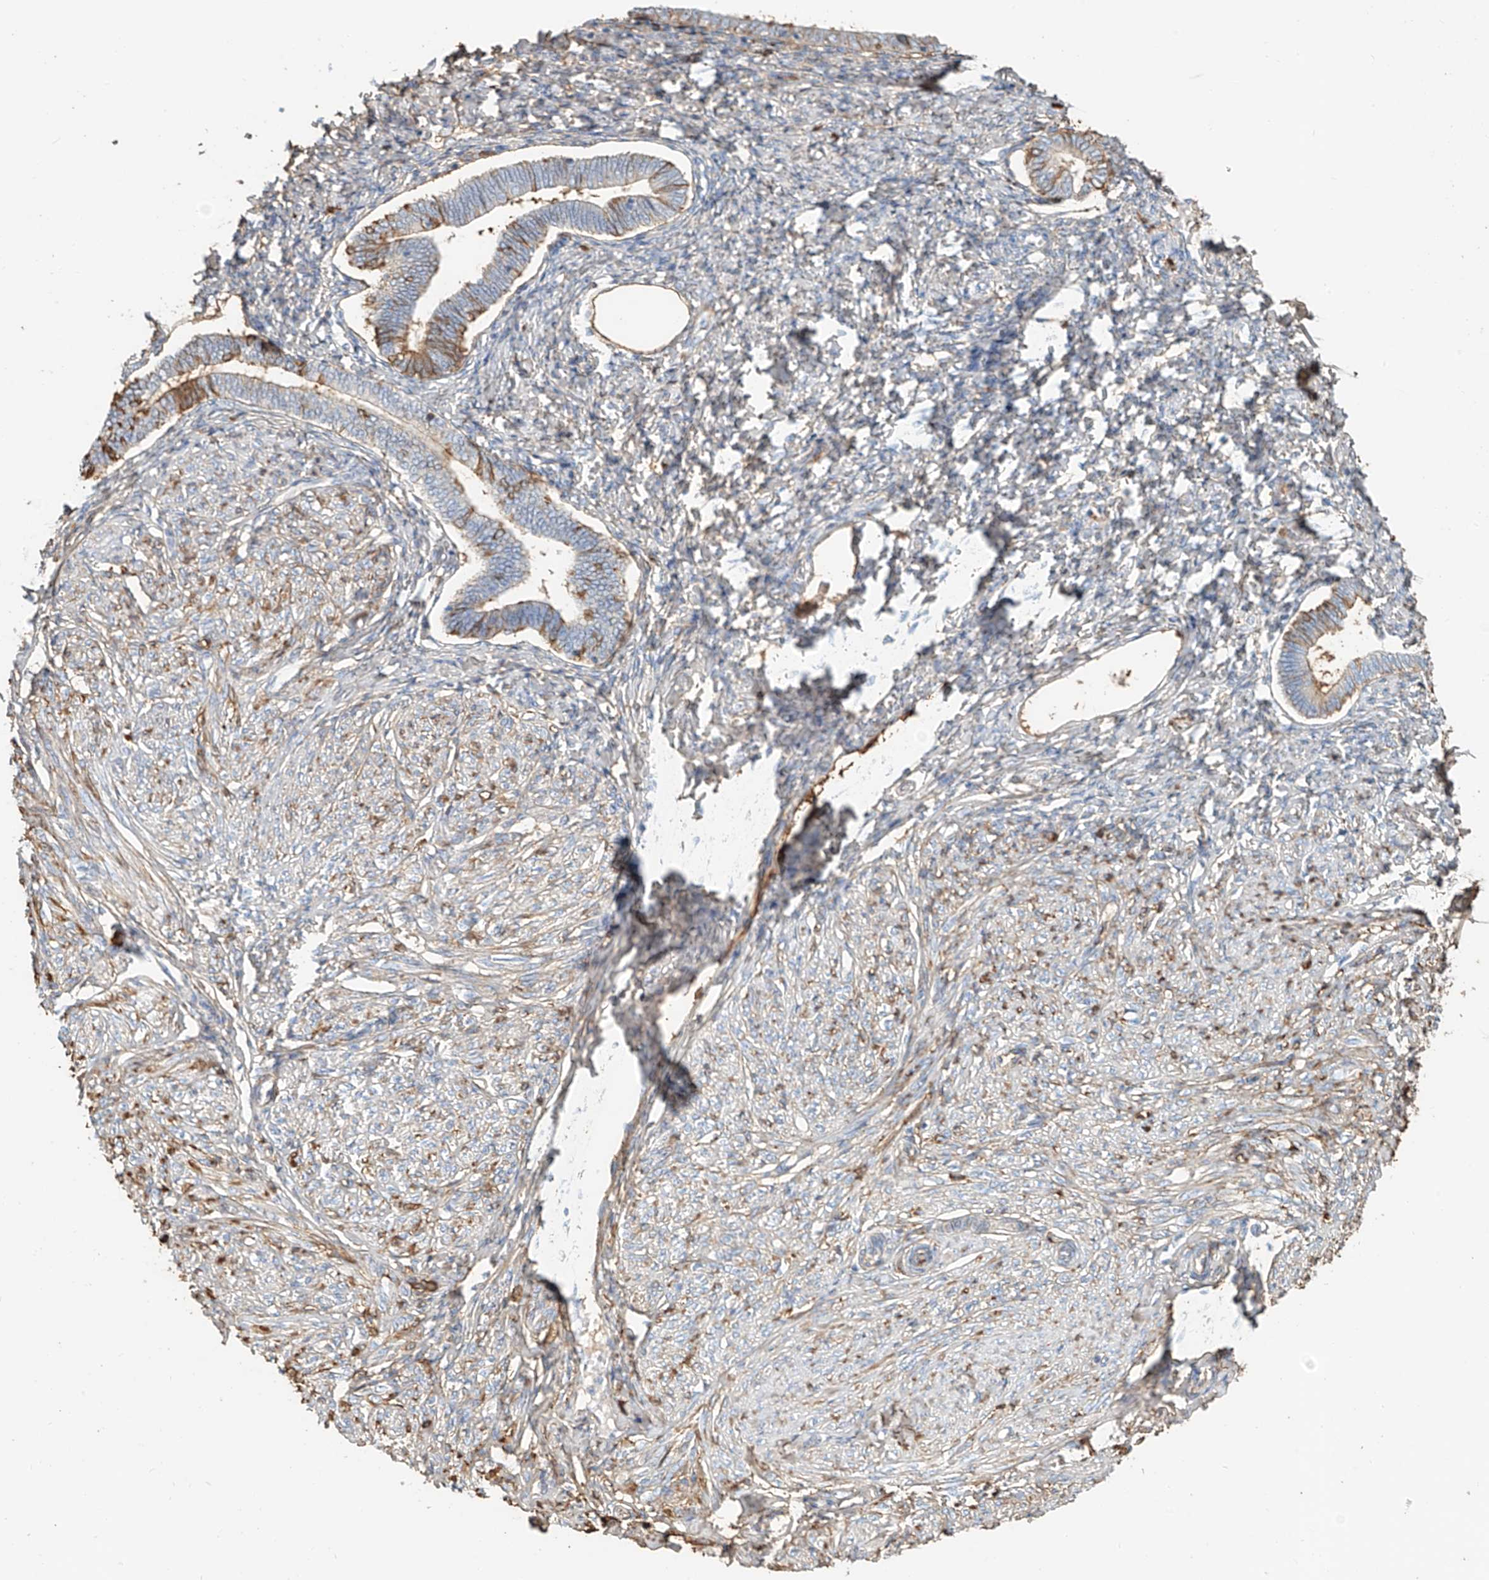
{"staining": {"intensity": "moderate", "quantity": "<25%", "location": "cytoplasmic/membranous"}, "tissue": "endometrium", "cell_type": "Cells in endometrial stroma", "image_type": "normal", "snomed": [{"axis": "morphology", "description": "Normal tissue, NOS"}, {"axis": "topography", "description": "Endometrium"}], "caption": "About <25% of cells in endometrial stroma in normal endometrium exhibit moderate cytoplasmic/membranous protein positivity as visualized by brown immunohistochemical staining.", "gene": "ZFP30", "patient": {"sex": "female", "age": 72}}